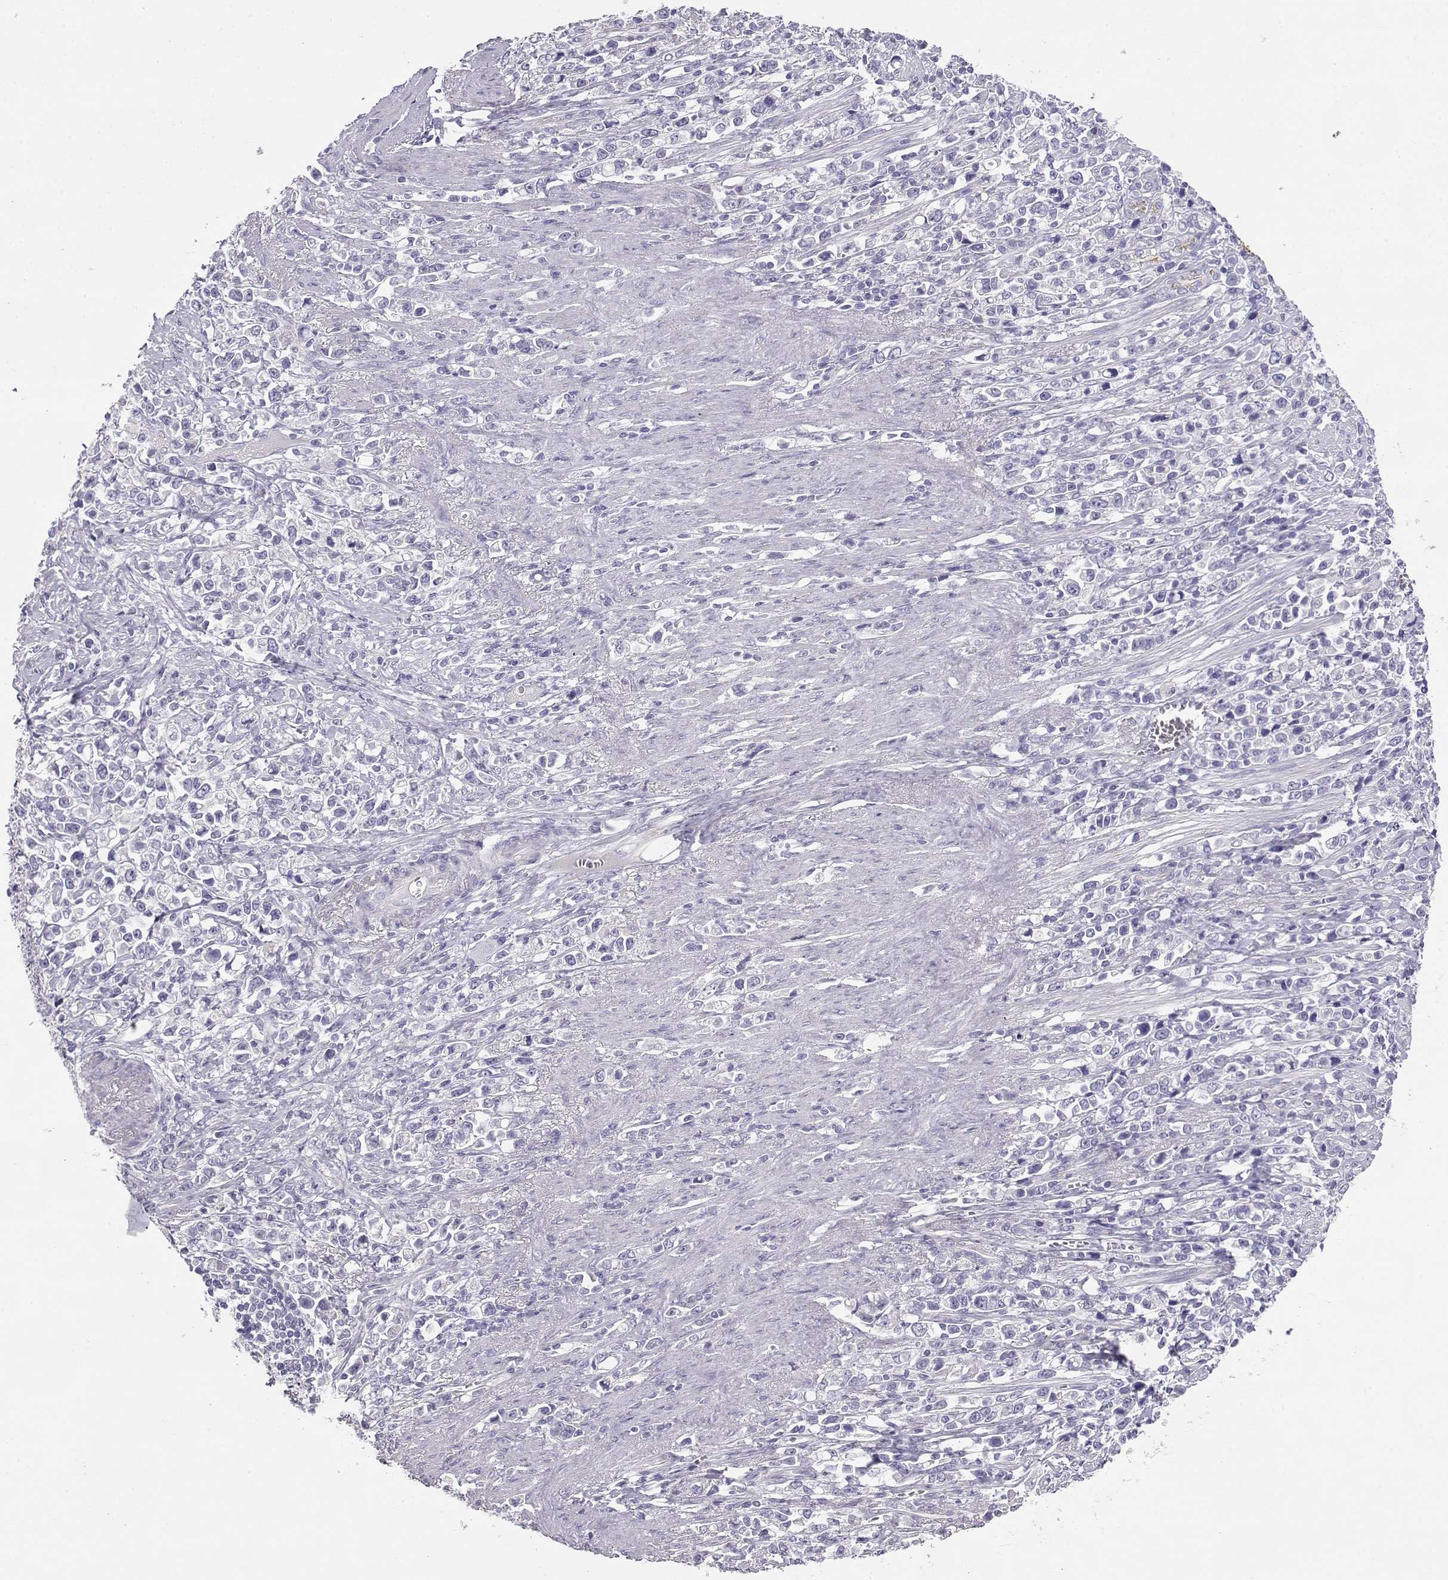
{"staining": {"intensity": "negative", "quantity": "none", "location": "none"}, "tissue": "stomach cancer", "cell_type": "Tumor cells", "image_type": "cancer", "snomed": [{"axis": "morphology", "description": "Adenocarcinoma, NOS"}, {"axis": "topography", "description": "Stomach"}], "caption": "Tumor cells are negative for protein expression in human adenocarcinoma (stomach).", "gene": "ENDOU", "patient": {"sex": "male", "age": 63}}